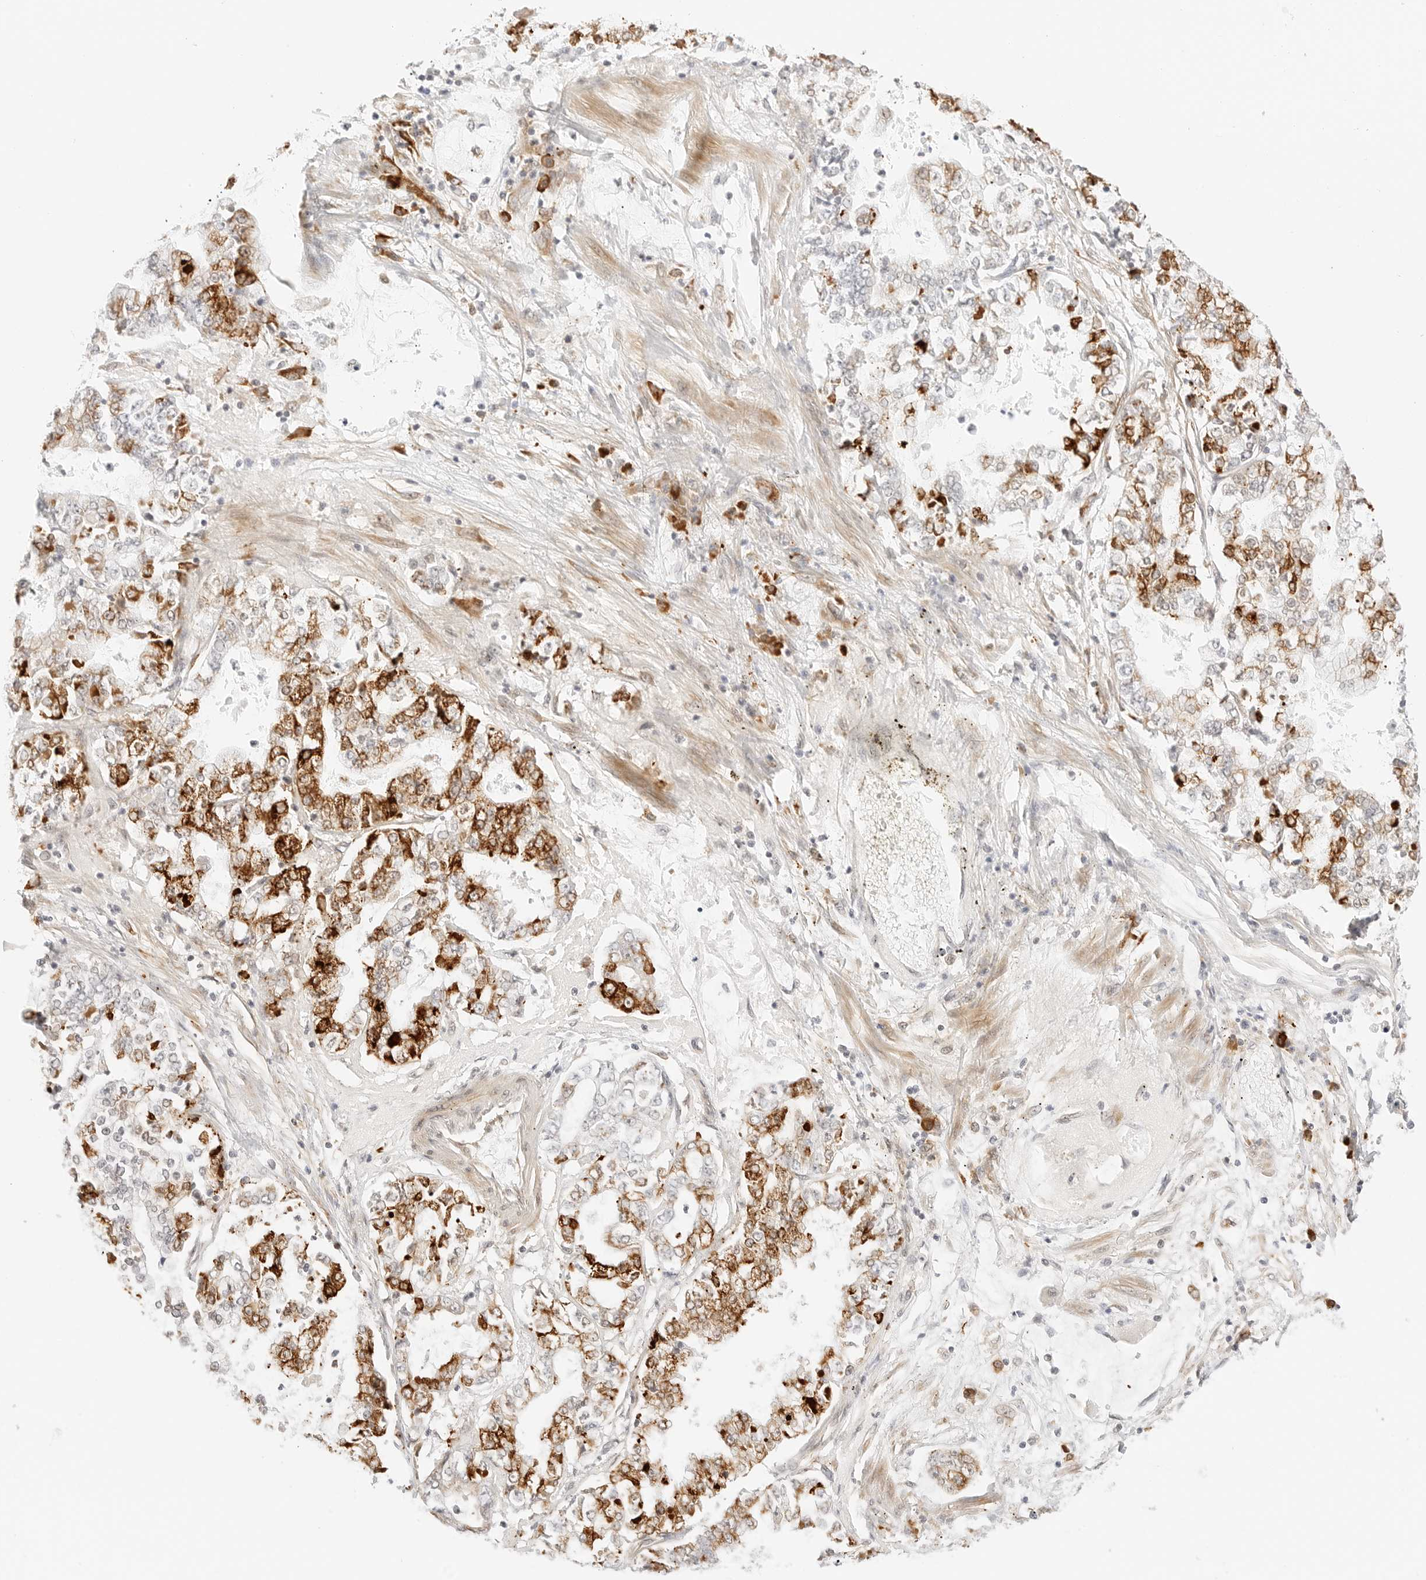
{"staining": {"intensity": "strong", "quantity": ">75%", "location": "cytoplasmic/membranous"}, "tissue": "stomach cancer", "cell_type": "Tumor cells", "image_type": "cancer", "snomed": [{"axis": "morphology", "description": "Adenocarcinoma, NOS"}, {"axis": "topography", "description": "Stomach"}], "caption": "Stomach cancer (adenocarcinoma) tissue shows strong cytoplasmic/membranous expression in about >75% of tumor cells", "gene": "TEKT2", "patient": {"sex": "male", "age": 76}}